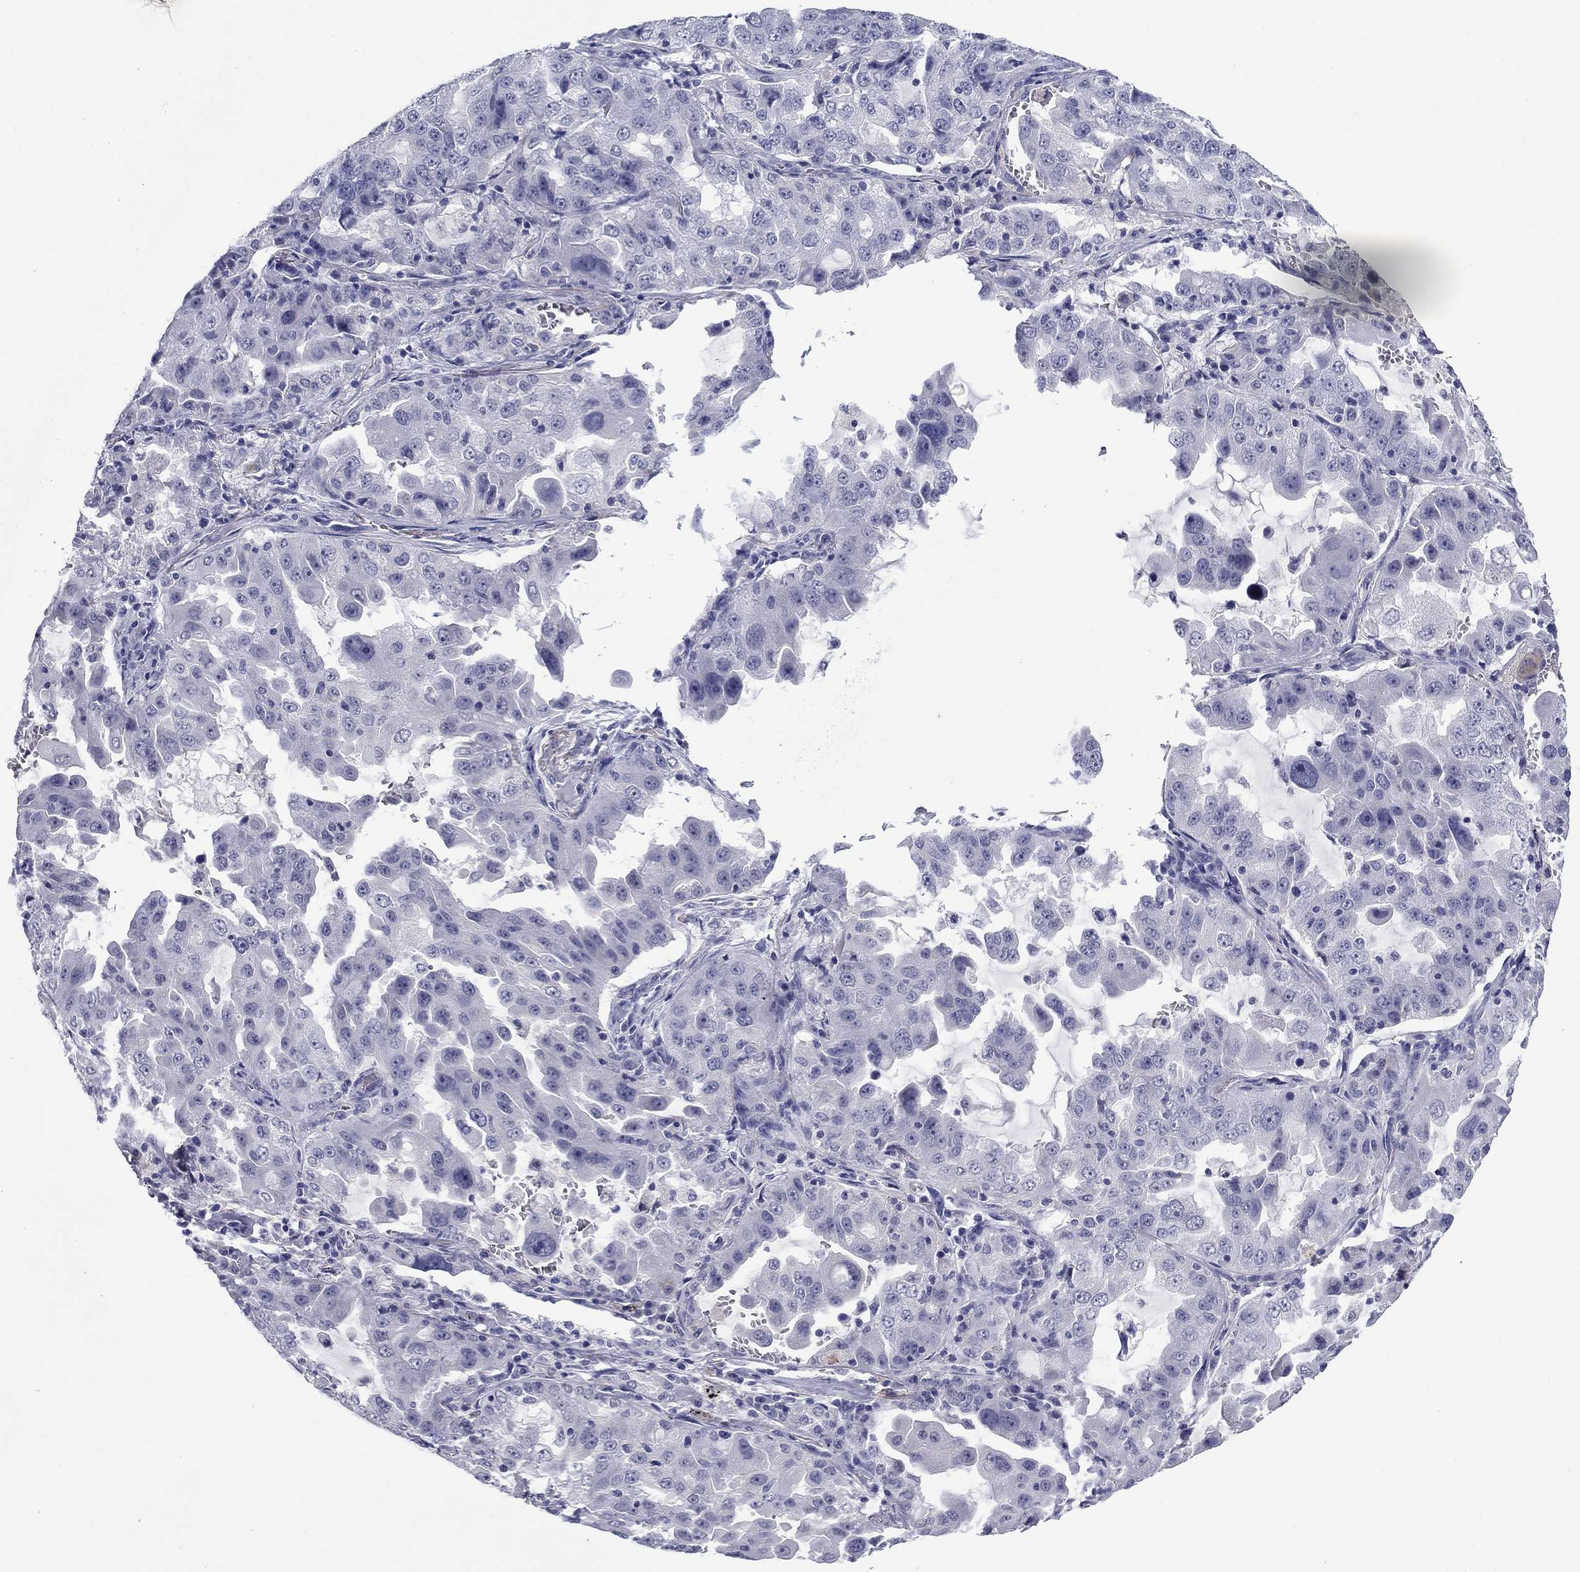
{"staining": {"intensity": "negative", "quantity": "none", "location": "none"}, "tissue": "lung cancer", "cell_type": "Tumor cells", "image_type": "cancer", "snomed": [{"axis": "morphology", "description": "Adenocarcinoma, NOS"}, {"axis": "topography", "description": "Lung"}], "caption": "The photomicrograph displays no significant expression in tumor cells of lung cancer (adenocarcinoma). (DAB IHC visualized using brightfield microscopy, high magnification).", "gene": "HAO1", "patient": {"sex": "female", "age": 61}}